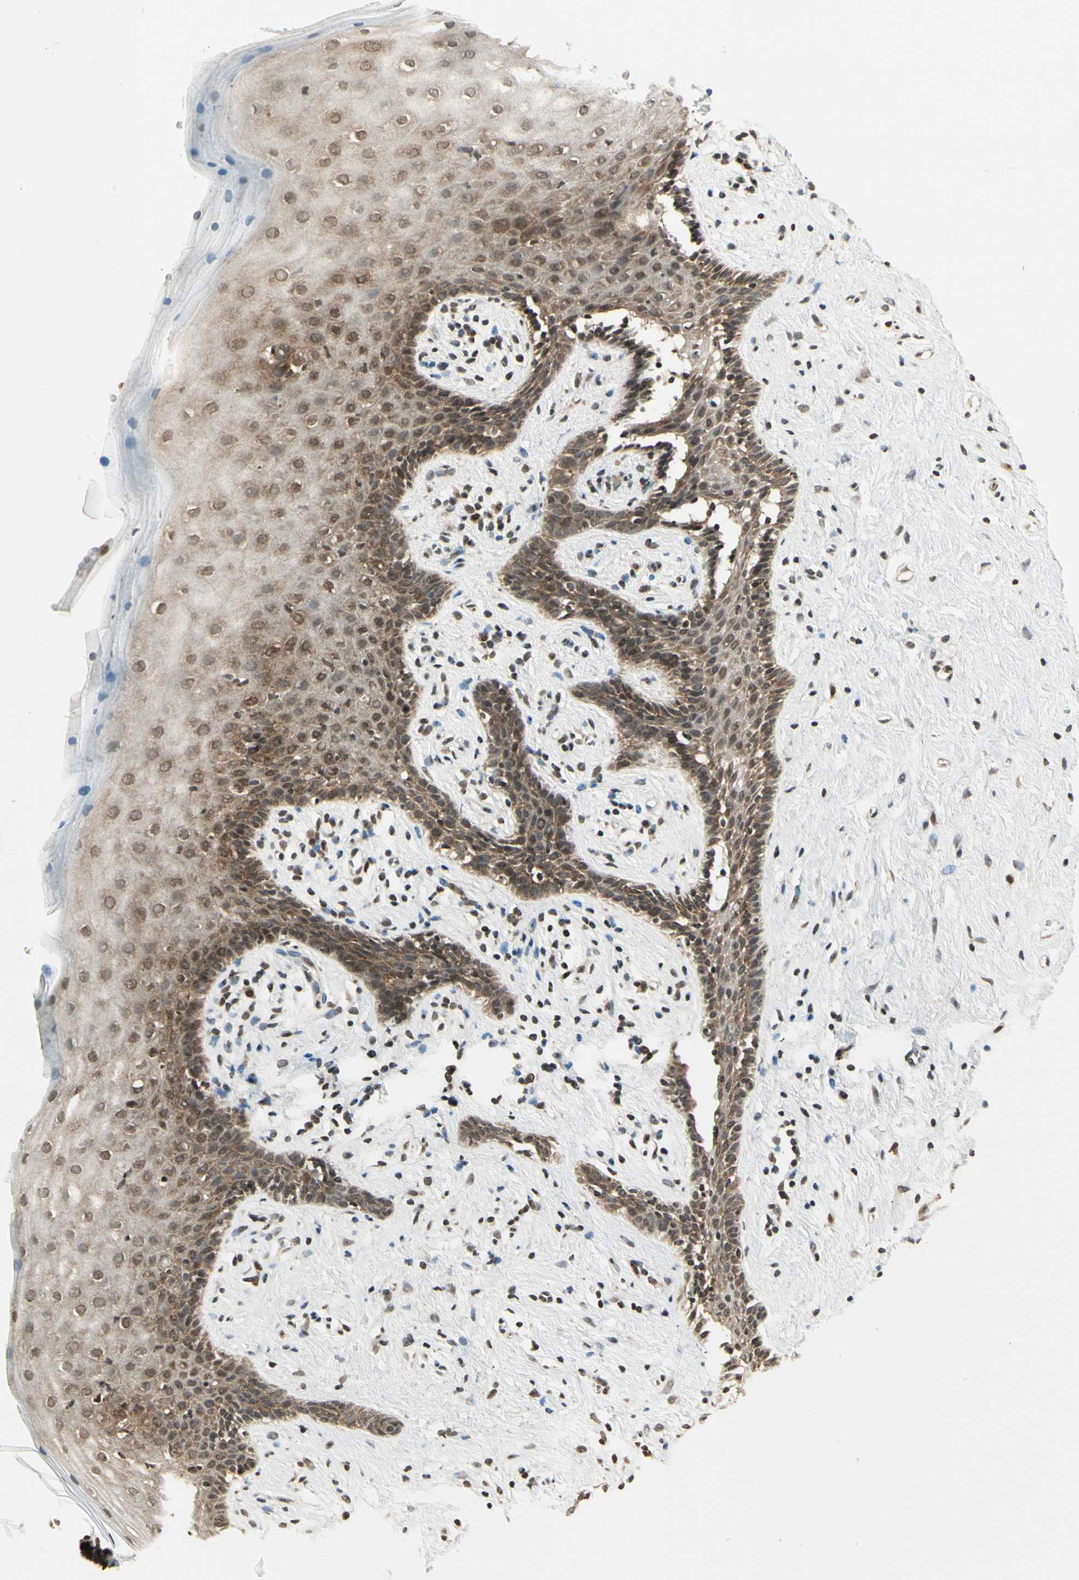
{"staining": {"intensity": "moderate", "quantity": "25%-75%", "location": "cytoplasmic/membranous,nuclear"}, "tissue": "vagina", "cell_type": "Squamous epithelial cells", "image_type": "normal", "snomed": [{"axis": "morphology", "description": "Normal tissue, NOS"}, {"axis": "topography", "description": "Vagina"}], "caption": "Unremarkable vagina was stained to show a protein in brown. There is medium levels of moderate cytoplasmic/membranous,nuclear positivity in about 25%-75% of squamous epithelial cells. (IHC, brightfield microscopy, high magnification).", "gene": "SMN2", "patient": {"sex": "female", "age": 44}}